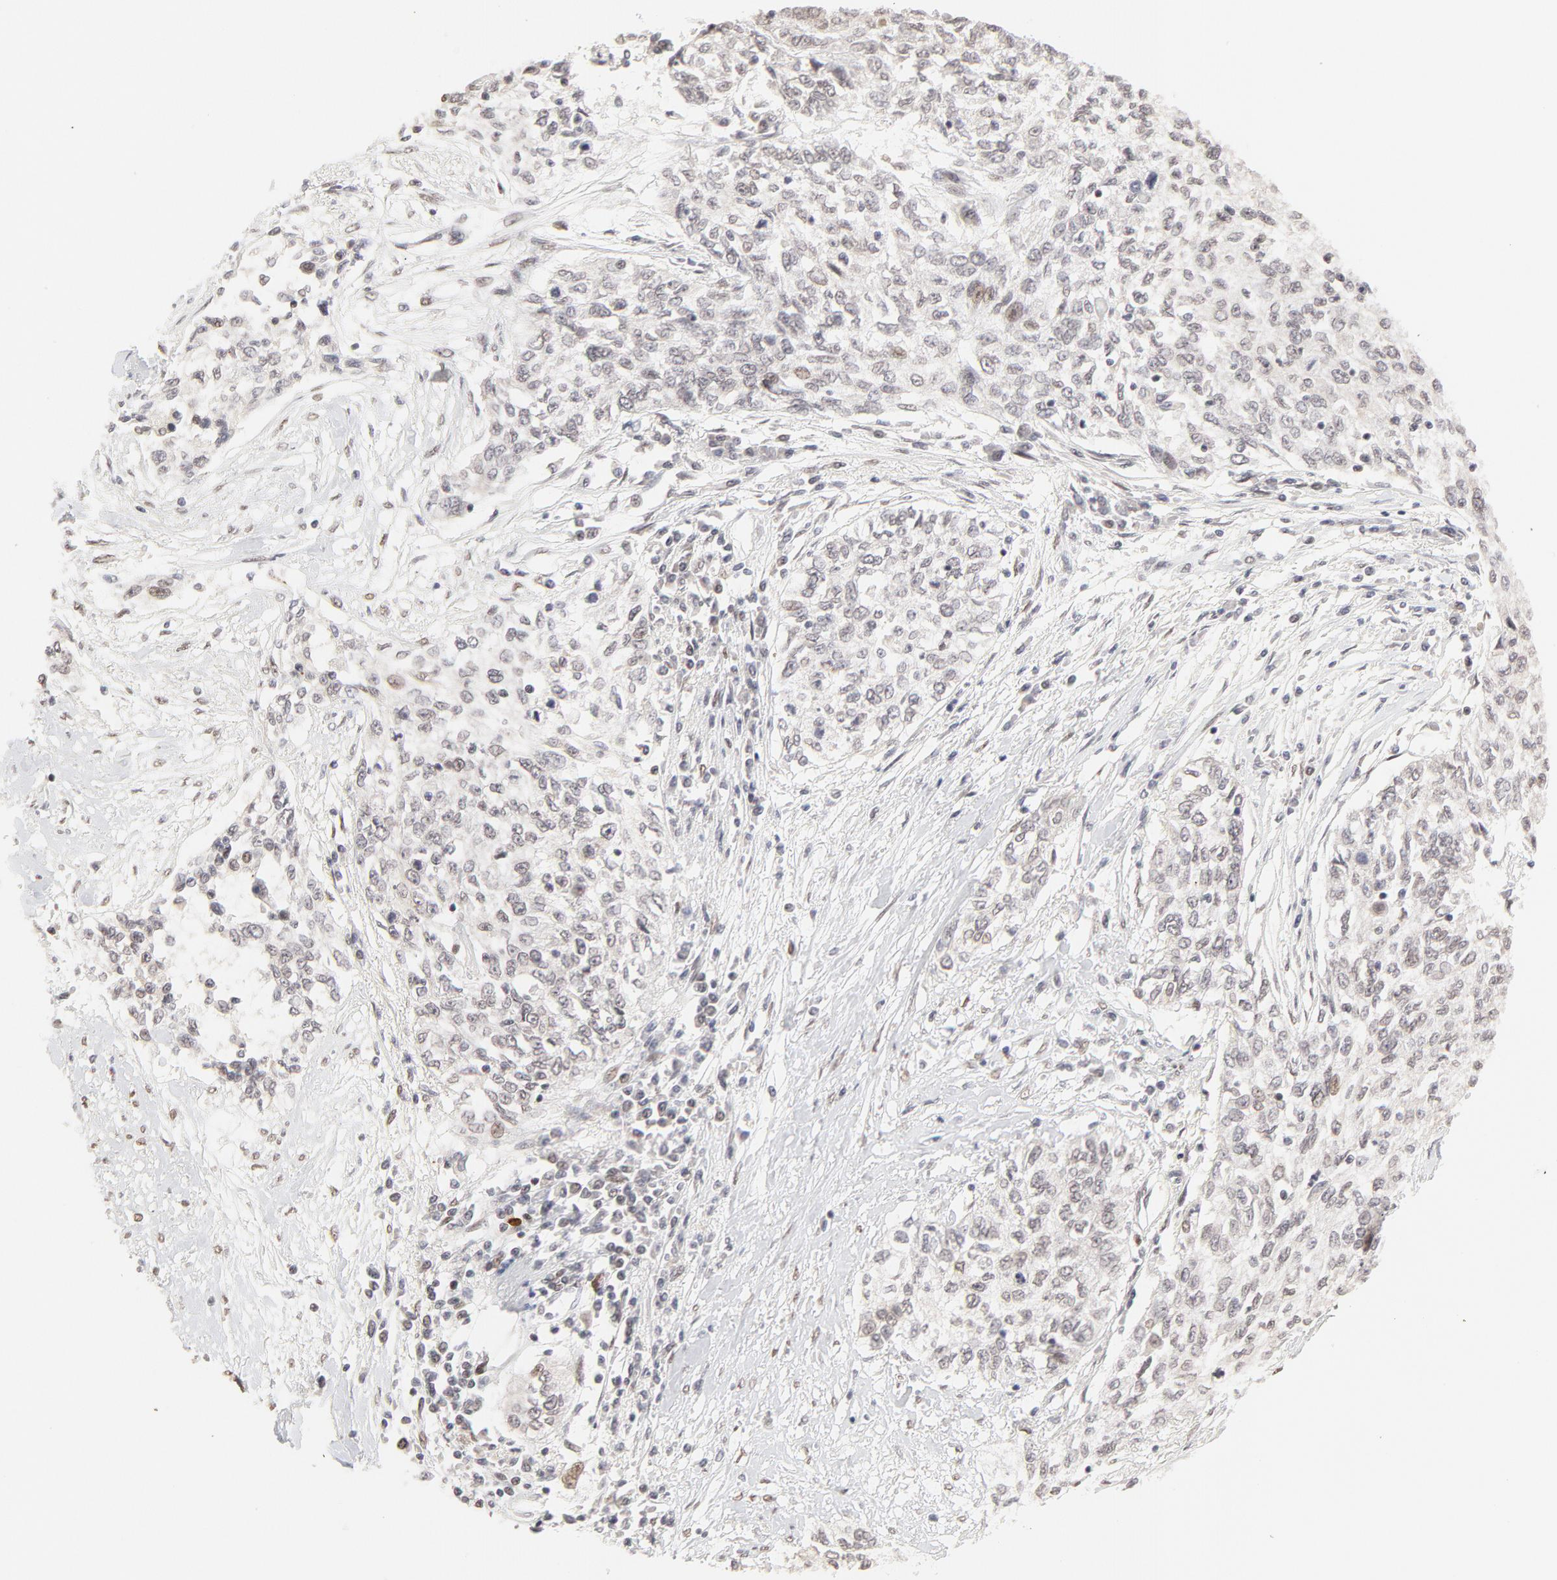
{"staining": {"intensity": "weak", "quantity": "<25%", "location": "nuclear"}, "tissue": "cervical cancer", "cell_type": "Tumor cells", "image_type": "cancer", "snomed": [{"axis": "morphology", "description": "Squamous cell carcinoma, NOS"}, {"axis": "topography", "description": "Cervix"}], "caption": "The image displays no staining of tumor cells in squamous cell carcinoma (cervical). (Stains: DAB (3,3'-diaminobenzidine) immunohistochemistry (IHC) with hematoxylin counter stain, Microscopy: brightfield microscopy at high magnification).", "gene": "PBX3", "patient": {"sex": "female", "age": 57}}